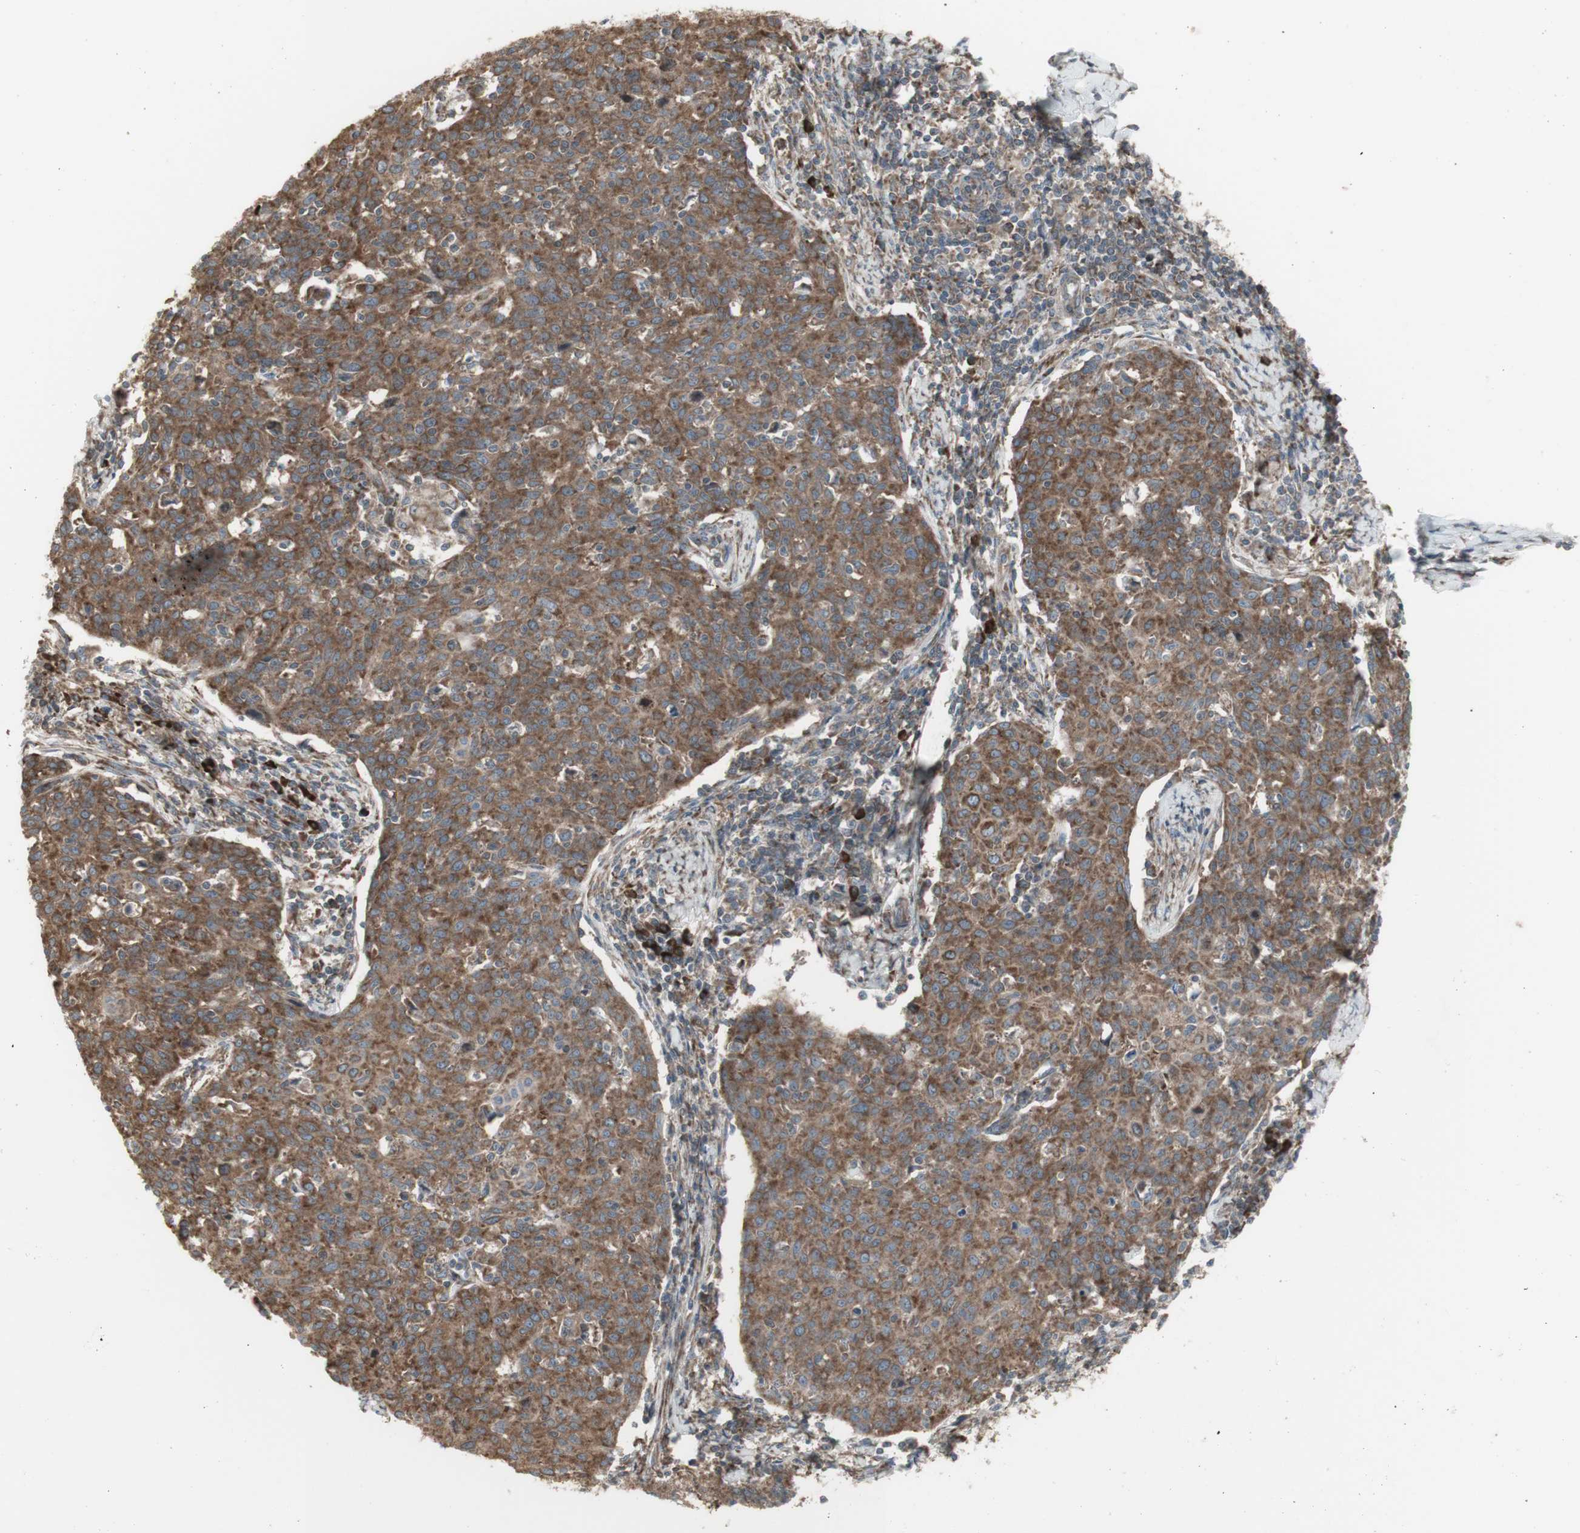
{"staining": {"intensity": "moderate", "quantity": ">75%", "location": "cytoplasmic/membranous"}, "tissue": "cervical cancer", "cell_type": "Tumor cells", "image_type": "cancer", "snomed": [{"axis": "morphology", "description": "Squamous cell carcinoma, NOS"}, {"axis": "topography", "description": "Cervix"}], "caption": "Immunohistochemistry (IHC) histopathology image of neoplastic tissue: human cervical squamous cell carcinoma stained using immunohistochemistry reveals medium levels of moderate protein expression localized specifically in the cytoplasmic/membranous of tumor cells, appearing as a cytoplasmic/membranous brown color.", "gene": "FKBP3", "patient": {"sex": "female", "age": 38}}